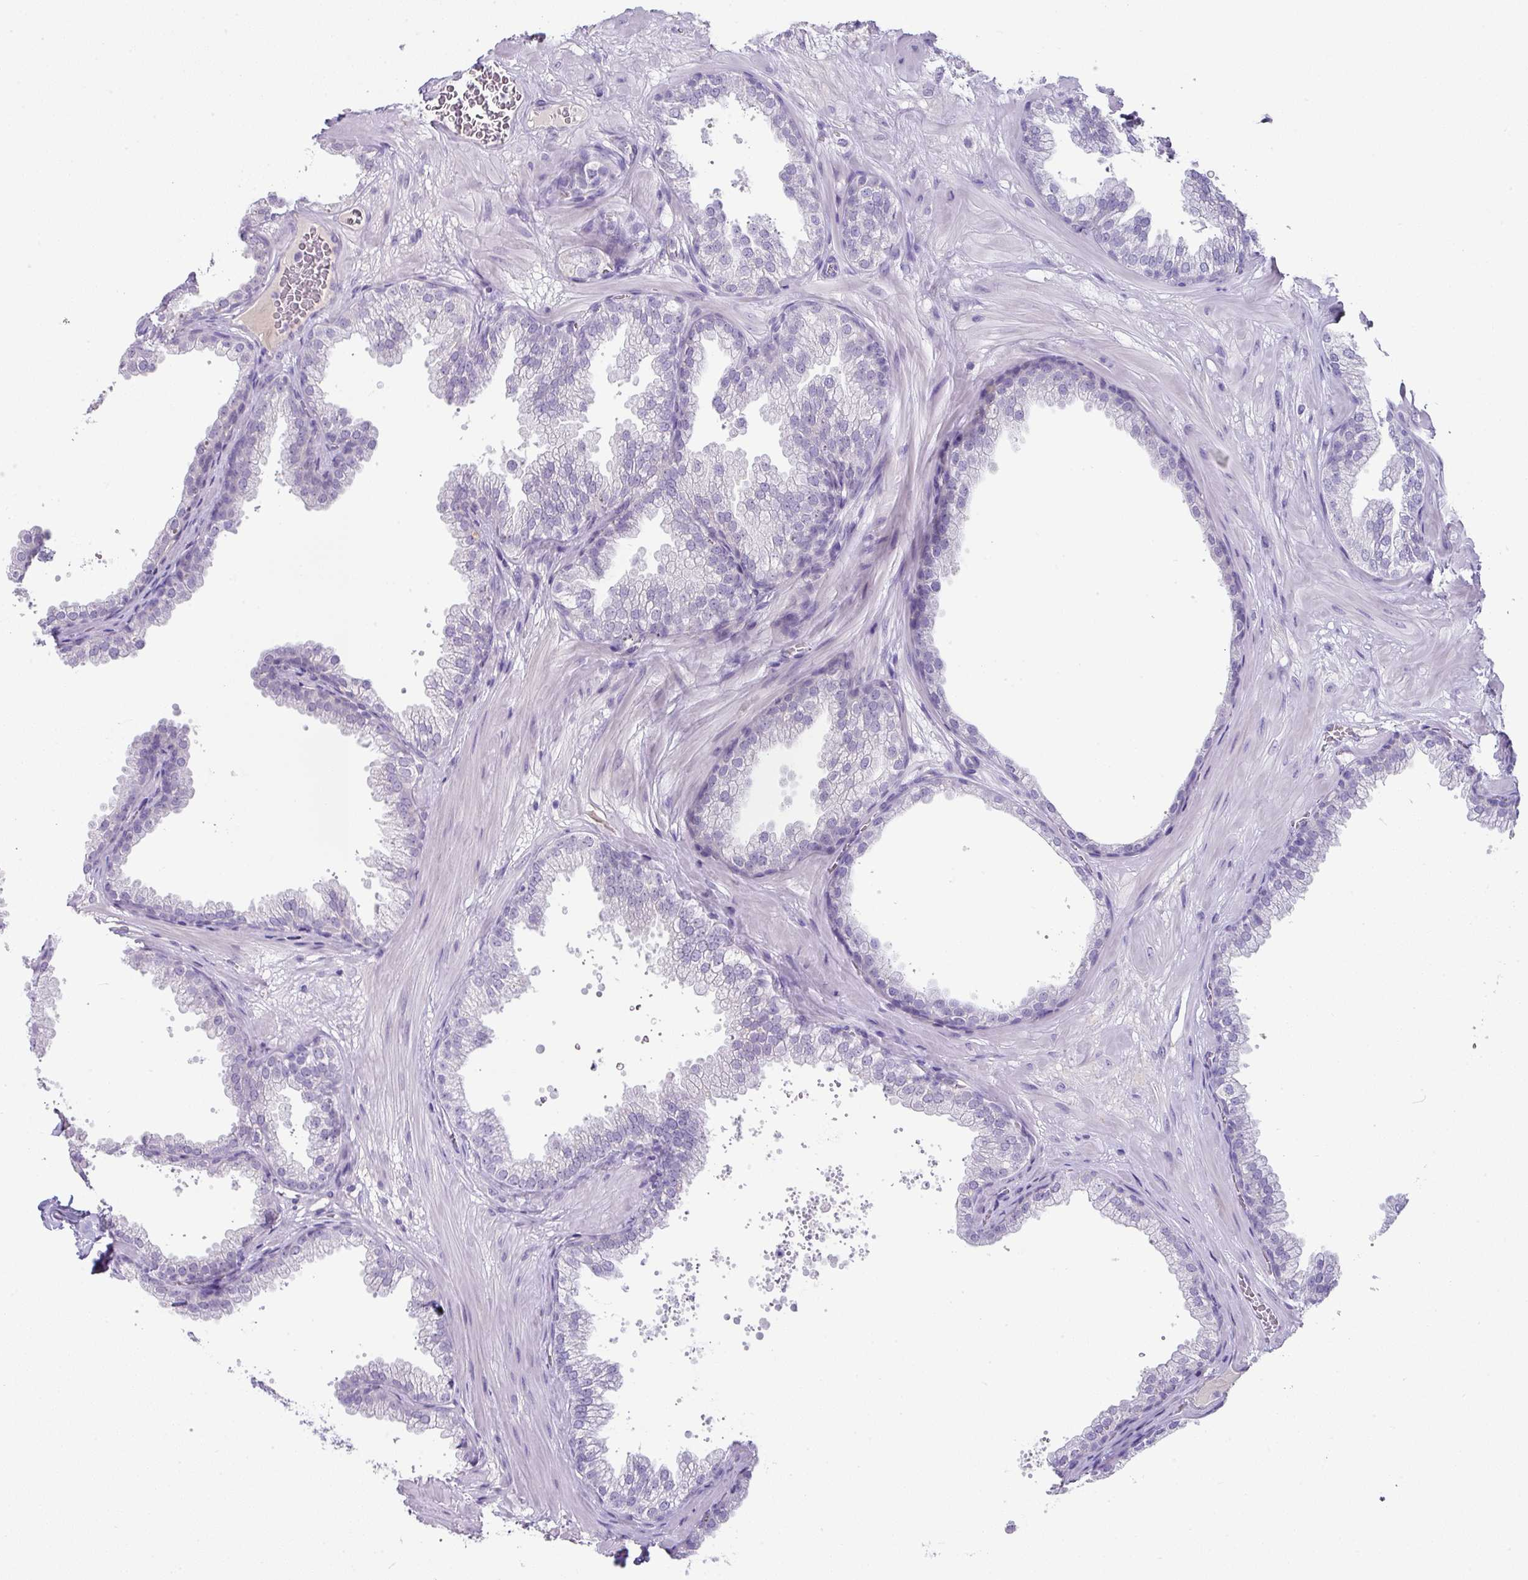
{"staining": {"intensity": "negative", "quantity": "none", "location": "none"}, "tissue": "prostate", "cell_type": "Glandular cells", "image_type": "normal", "snomed": [{"axis": "morphology", "description": "Normal tissue, NOS"}, {"axis": "topography", "description": "Prostate"}], "caption": "Protein analysis of normal prostate reveals no significant staining in glandular cells.", "gene": "FGF17", "patient": {"sex": "male", "age": 37}}